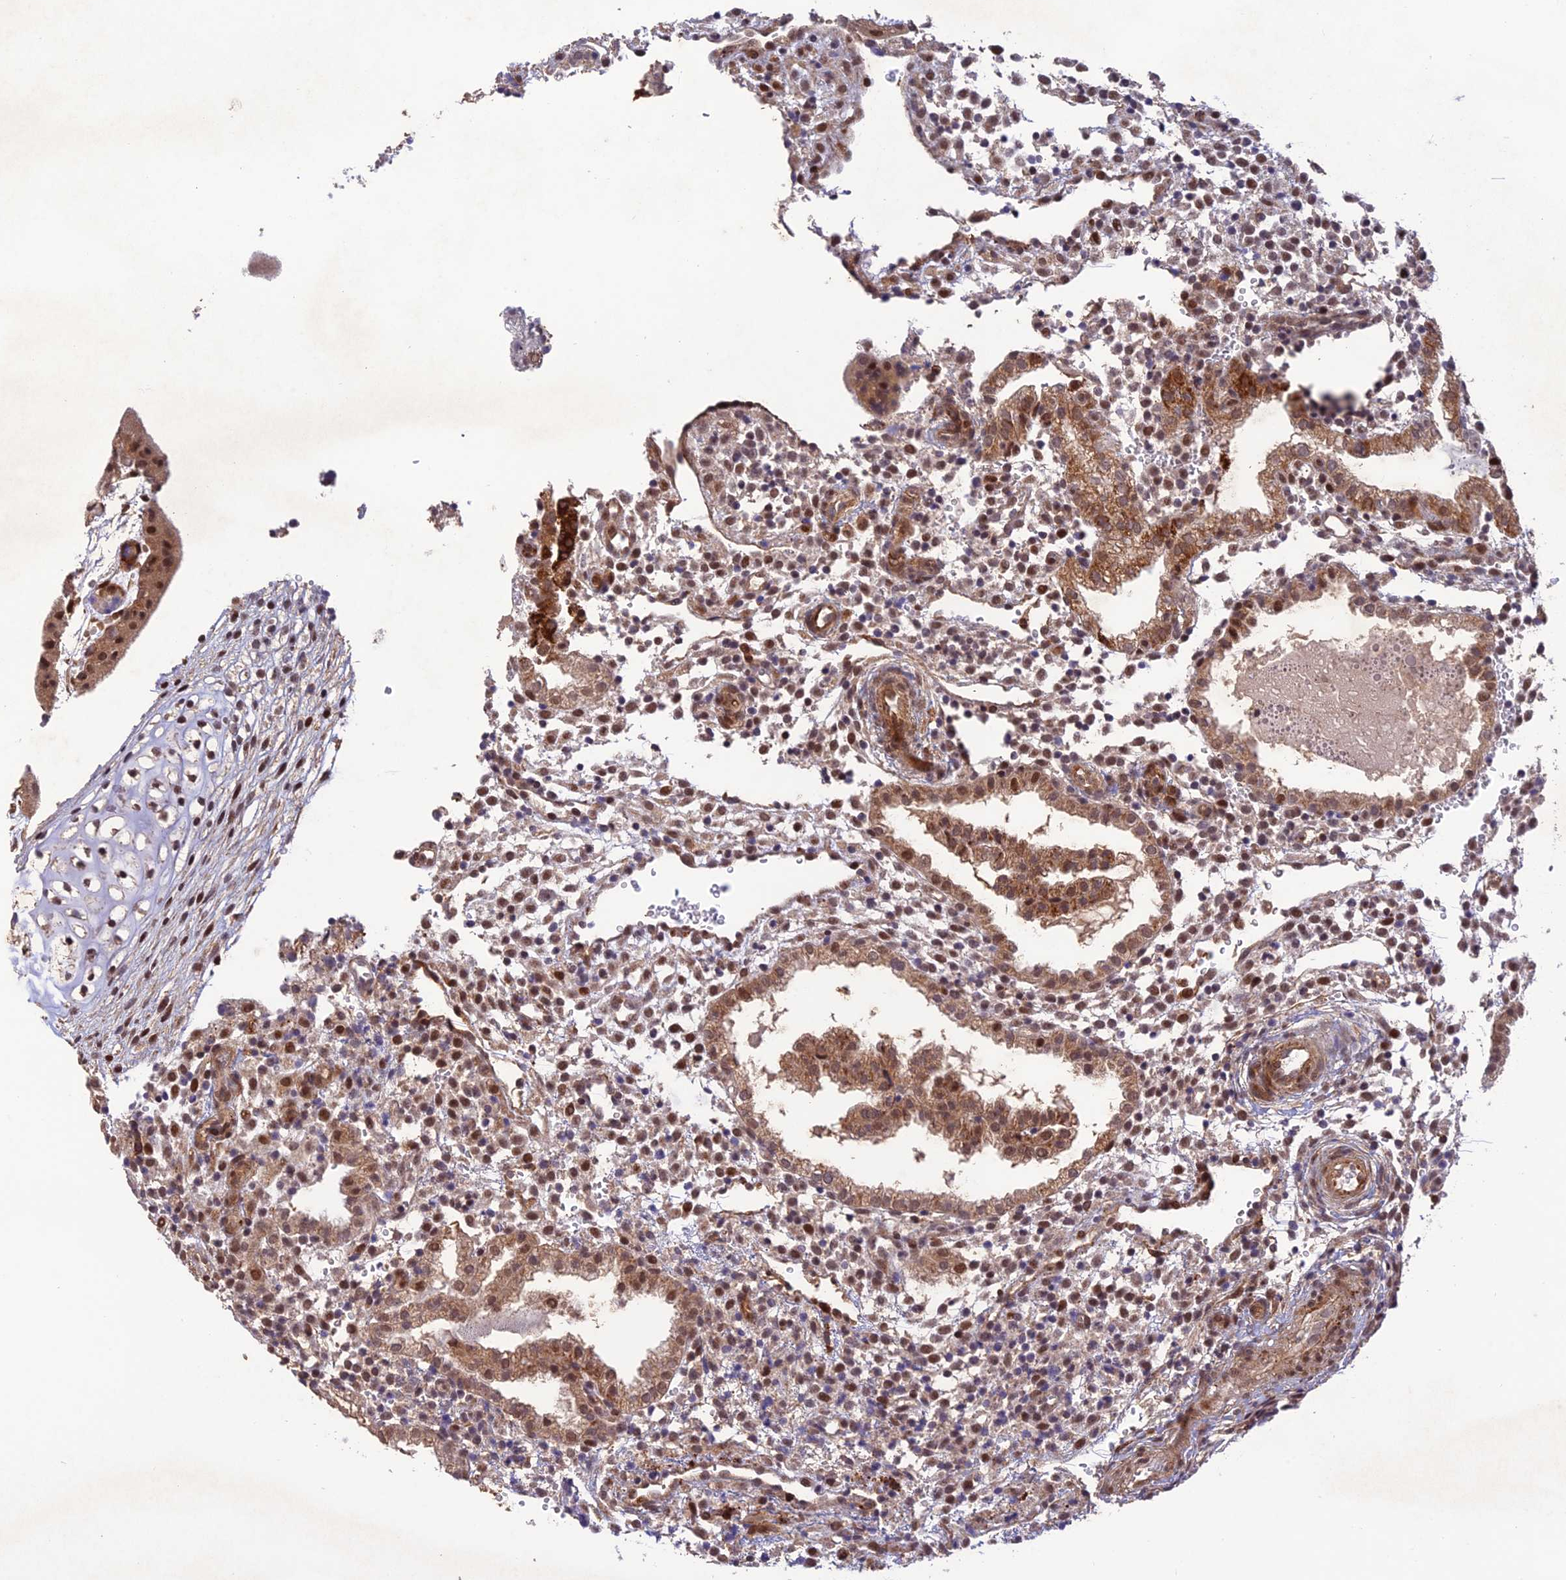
{"staining": {"intensity": "moderate", "quantity": ">75%", "location": "cytoplasmic/membranous,nuclear"}, "tissue": "placenta", "cell_type": "Decidual cells", "image_type": "normal", "snomed": [{"axis": "morphology", "description": "Normal tissue, NOS"}, {"axis": "topography", "description": "Placenta"}], "caption": "Approximately >75% of decidual cells in normal placenta display moderate cytoplasmic/membranous,nuclear protein expression as visualized by brown immunohistochemical staining.", "gene": "WDR55", "patient": {"sex": "female", "age": 18}}